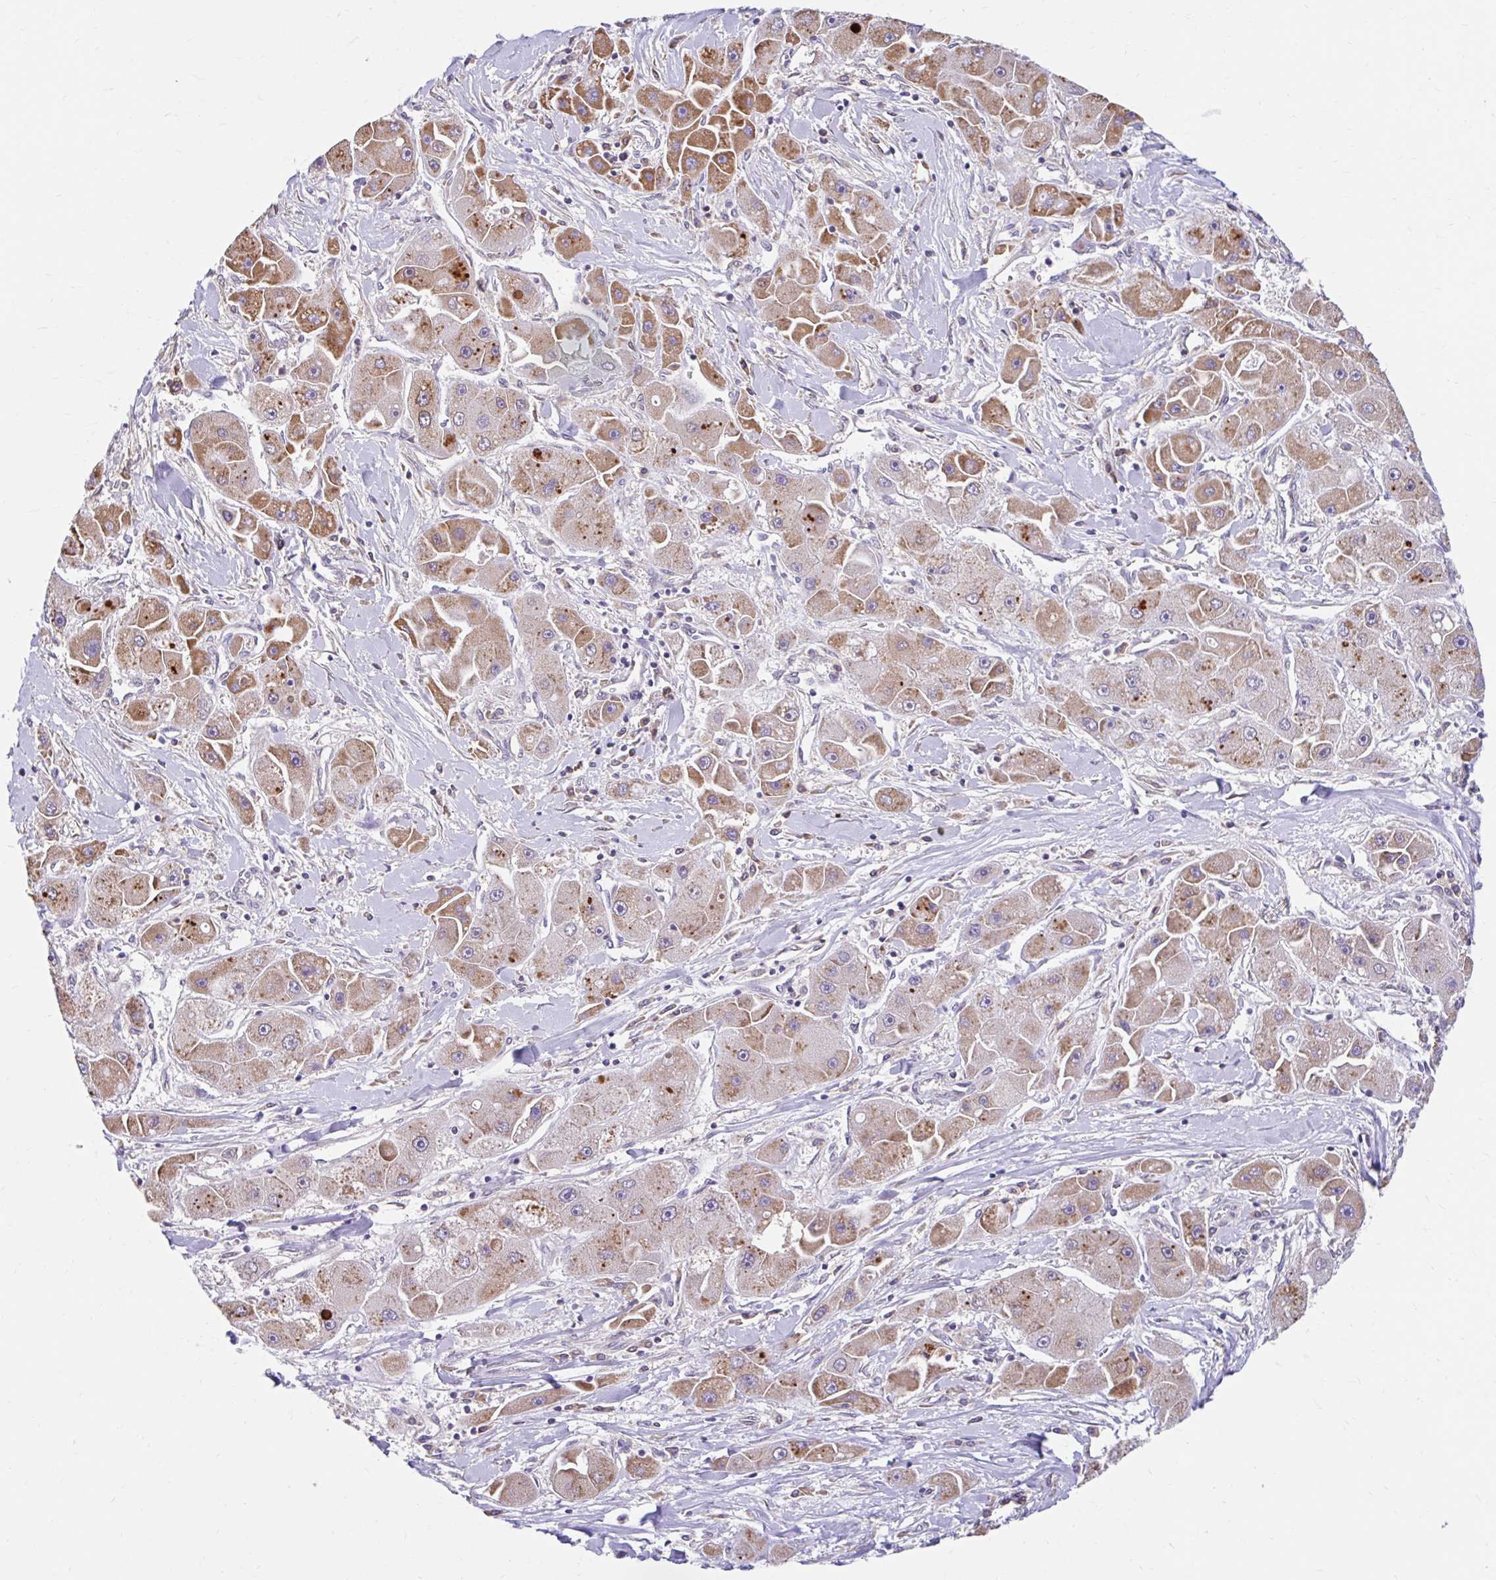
{"staining": {"intensity": "moderate", "quantity": ">75%", "location": "cytoplasmic/membranous"}, "tissue": "liver cancer", "cell_type": "Tumor cells", "image_type": "cancer", "snomed": [{"axis": "morphology", "description": "Carcinoma, Hepatocellular, NOS"}, {"axis": "topography", "description": "Liver"}], "caption": "Tumor cells reveal medium levels of moderate cytoplasmic/membranous positivity in about >75% of cells in liver cancer. (DAB IHC with brightfield microscopy, high magnification).", "gene": "NT5C1B", "patient": {"sex": "male", "age": 24}}